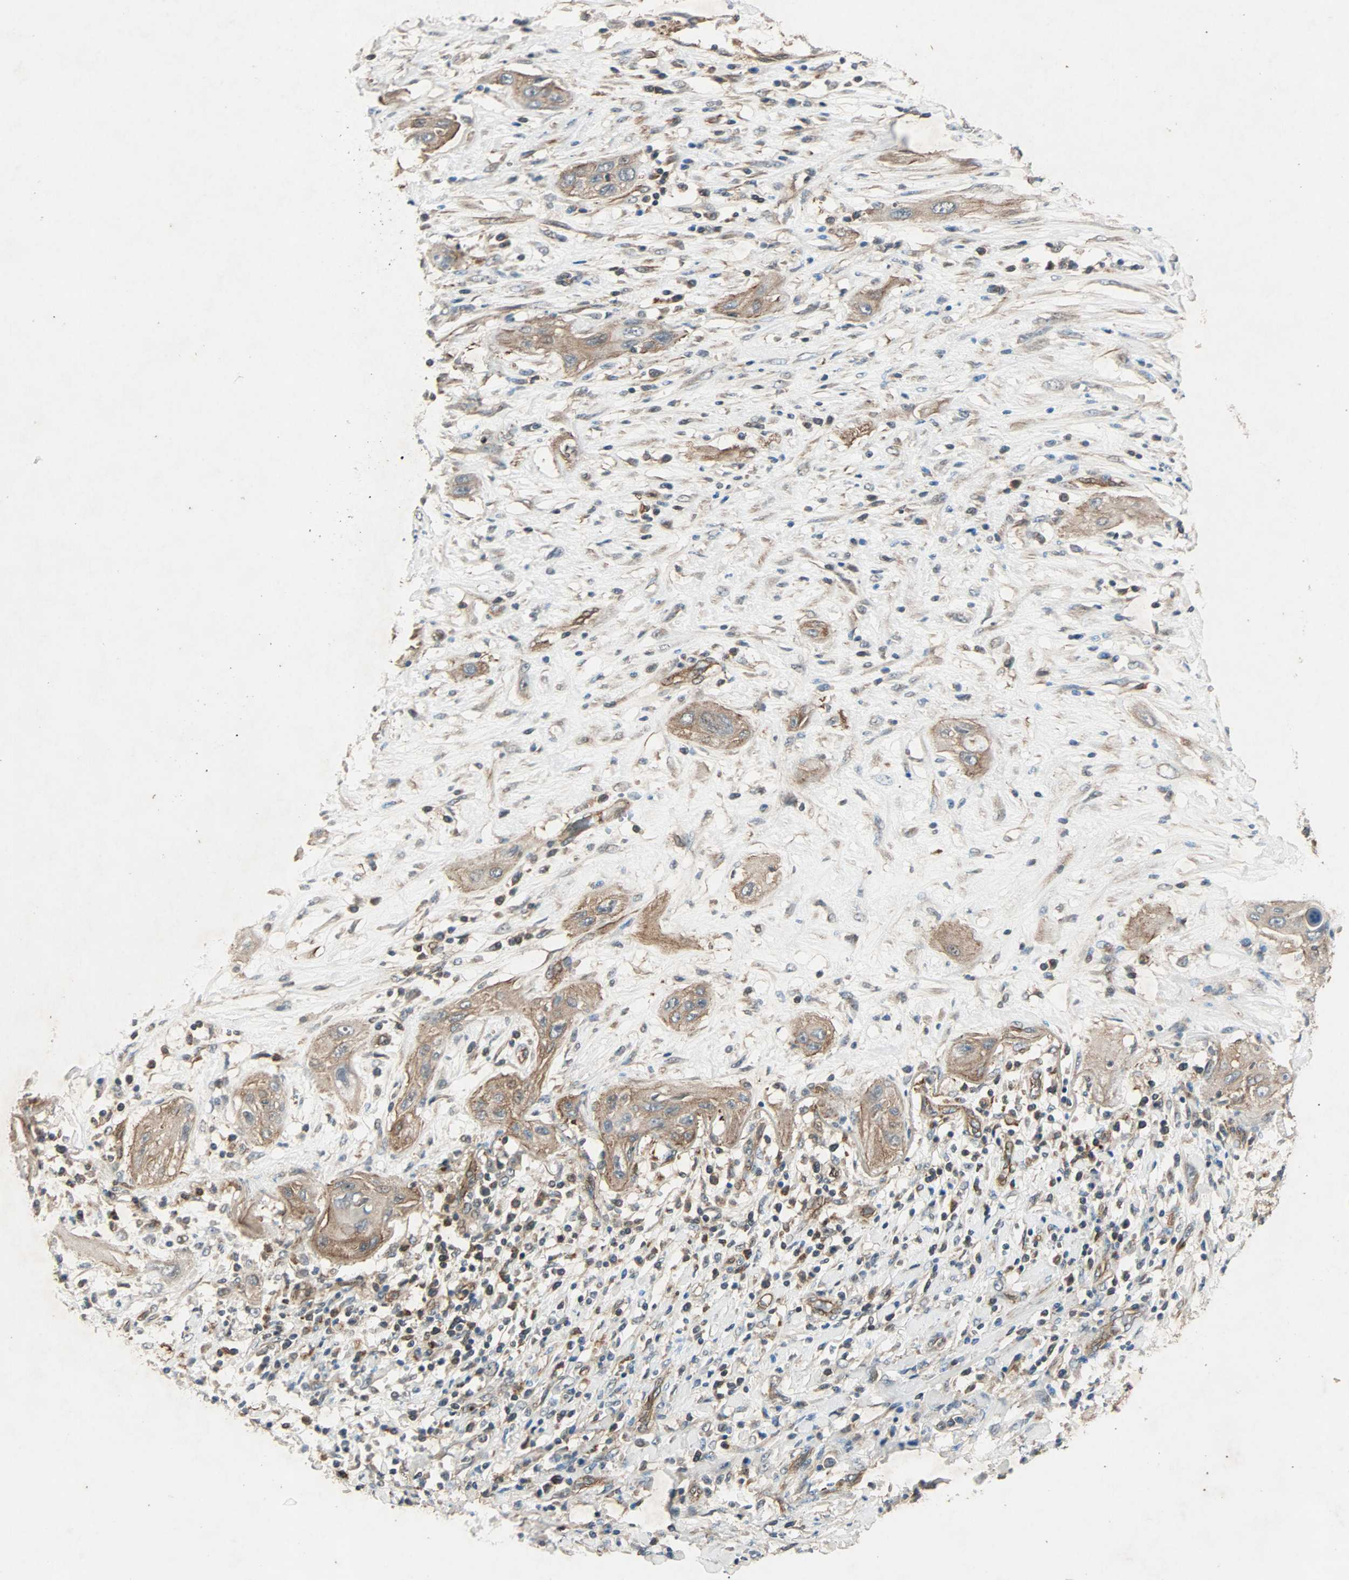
{"staining": {"intensity": "moderate", "quantity": ">75%", "location": "cytoplasmic/membranous"}, "tissue": "lung cancer", "cell_type": "Tumor cells", "image_type": "cancer", "snomed": [{"axis": "morphology", "description": "Squamous cell carcinoma, NOS"}, {"axis": "topography", "description": "Lung"}], "caption": "This is a histology image of immunohistochemistry staining of lung squamous cell carcinoma, which shows moderate positivity in the cytoplasmic/membranous of tumor cells.", "gene": "GCK", "patient": {"sex": "female", "age": 47}}